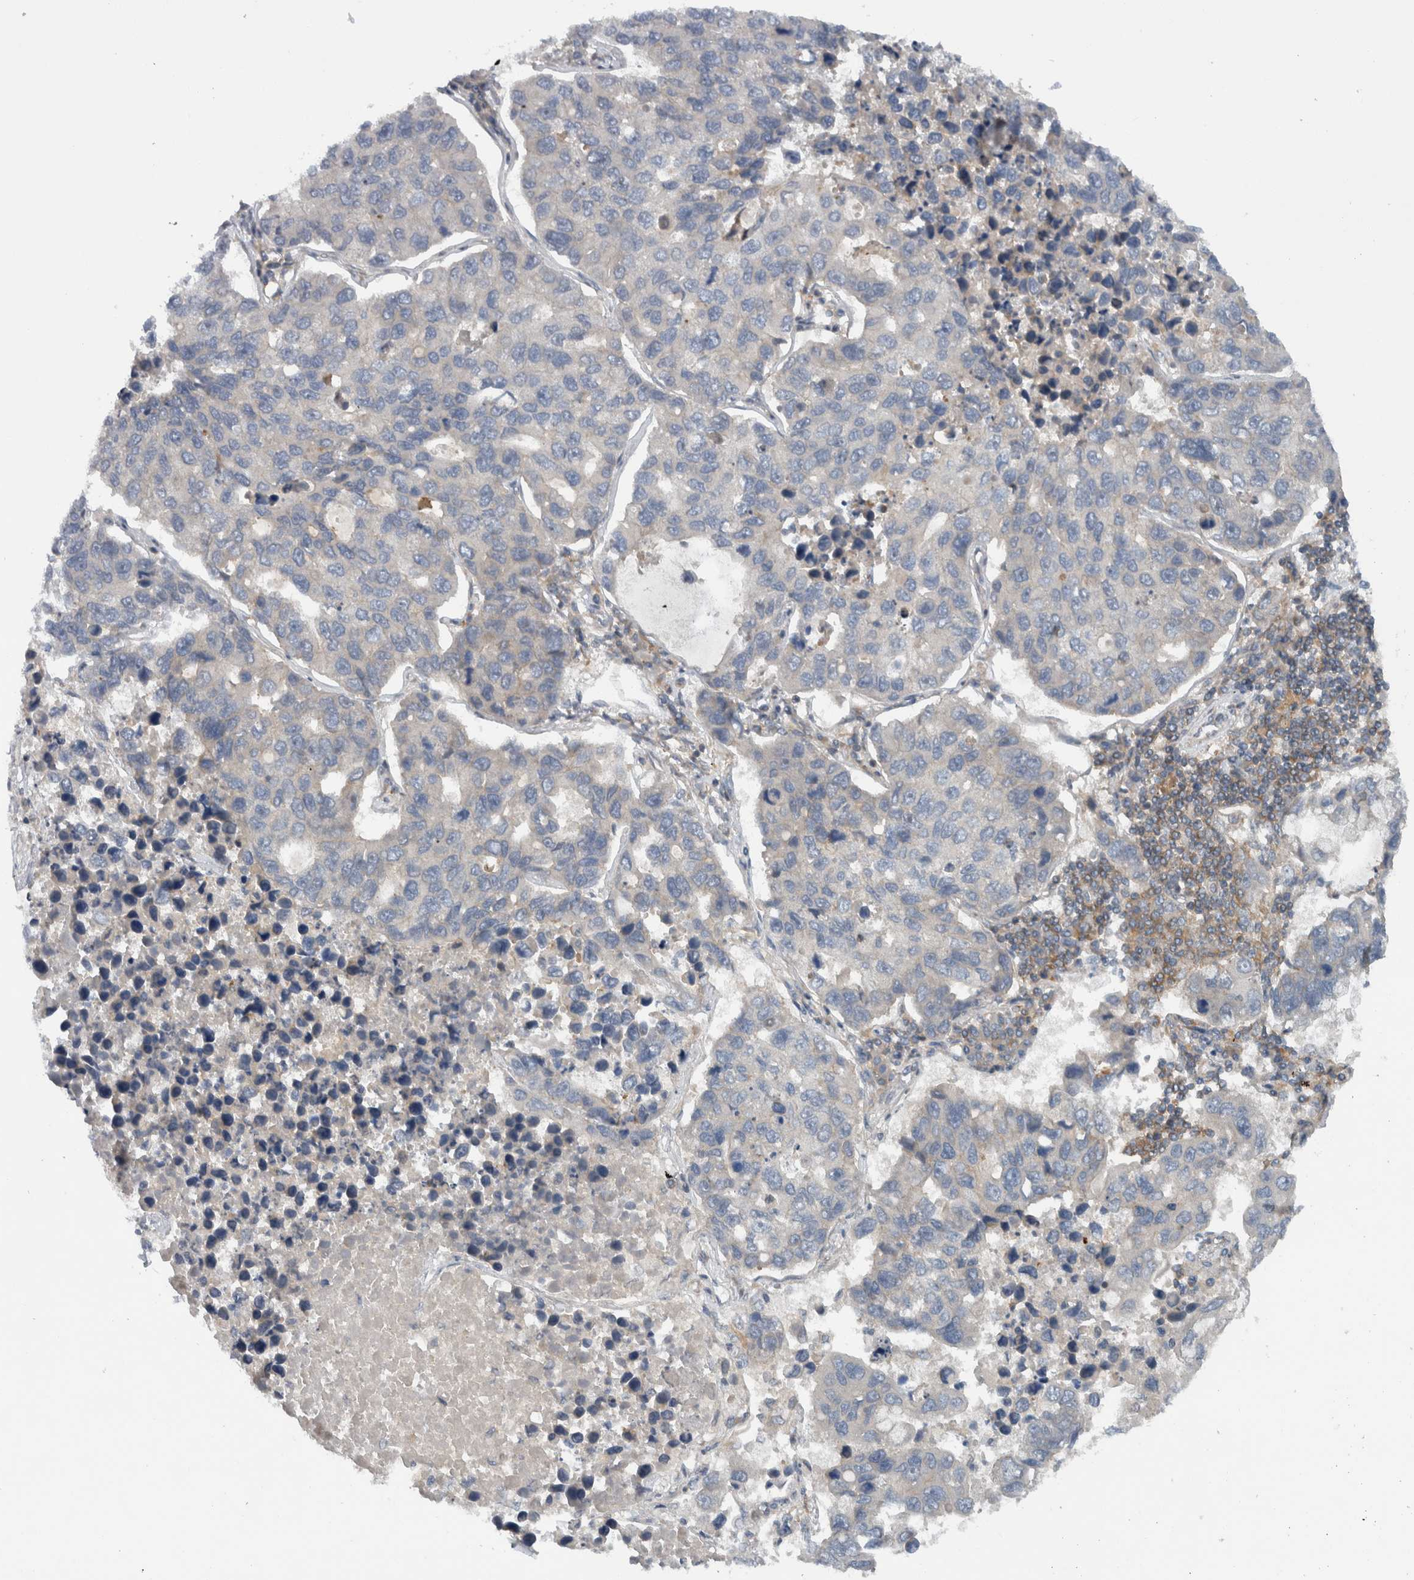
{"staining": {"intensity": "negative", "quantity": "none", "location": "none"}, "tissue": "lung cancer", "cell_type": "Tumor cells", "image_type": "cancer", "snomed": [{"axis": "morphology", "description": "Adenocarcinoma, NOS"}, {"axis": "topography", "description": "Lung"}], "caption": "The image demonstrates no significant expression in tumor cells of lung cancer (adenocarcinoma). (DAB (3,3'-diaminobenzidine) immunohistochemistry visualized using brightfield microscopy, high magnification).", "gene": "SCARA5", "patient": {"sex": "male", "age": 64}}